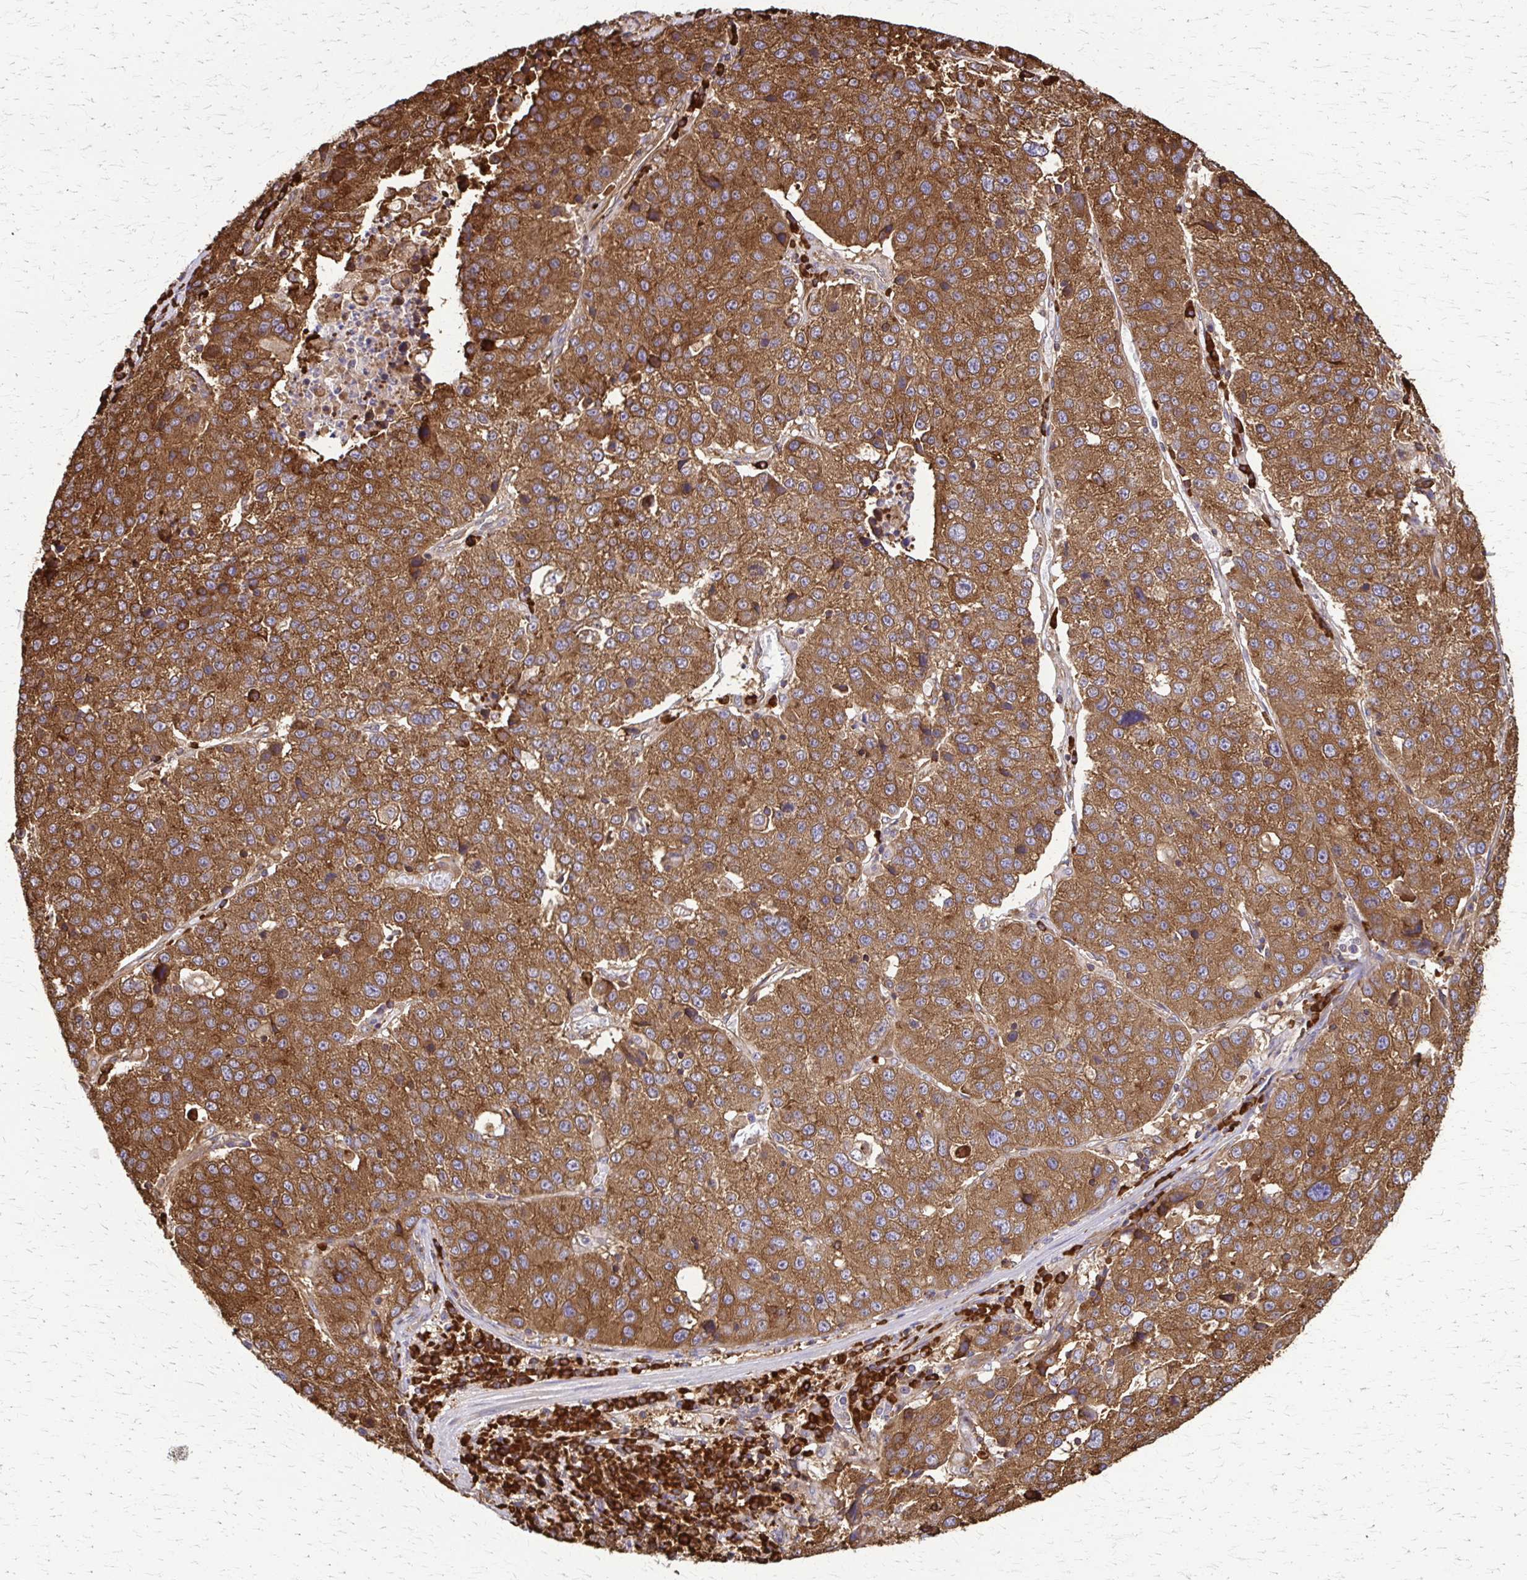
{"staining": {"intensity": "strong", "quantity": ">75%", "location": "cytoplasmic/membranous"}, "tissue": "stomach cancer", "cell_type": "Tumor cells", "image_type": "cancer", "snomed": [{"axis": "morphology", "description": "Adenocarcinoma, NOS"}, {"axis": "topography", "description": "Stomach"}], "caption": "Brown immunohistochemical staining in stomach adenocarcinoma reveals strong cytoplasmic/membranous positivity in about >75% of tumor cells.", "gene": "EEF2", "patient": {"sex": "male", "age": 71}}